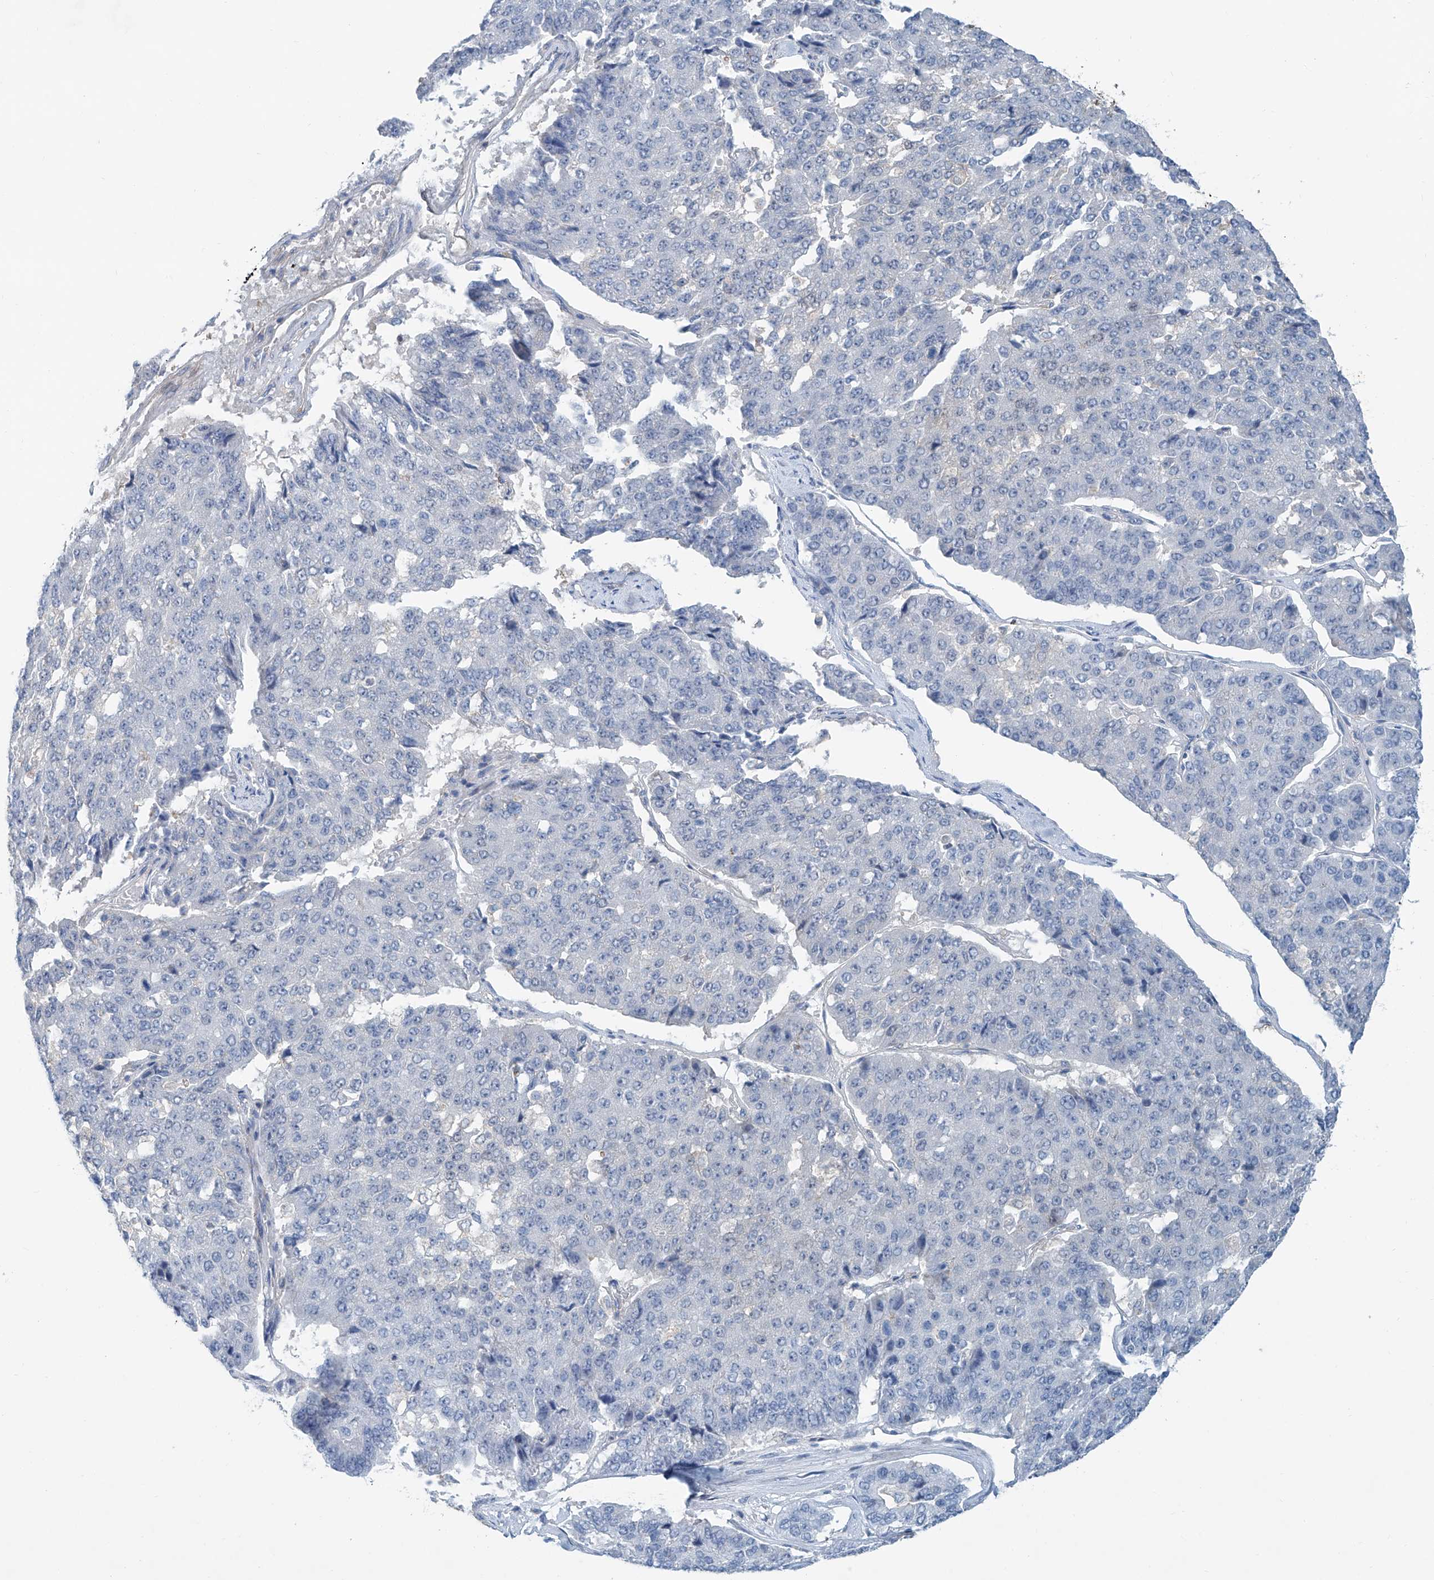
{"staining": {"intensity": "negative", "quantity": "none", "location": "none"}, "tissue": "pancreatic cancer", "cell_type": "Tumor cells", "image_type": "cancer", "snomed": [{"axis": "morphology", "description": "Adenocarcinoma, NOS"}, {"axis": "topography", "description": "Pancreas"}], "caption": "There is no significant staining in tumor cells of pancreatic adenocarcinoma. (DAB (3,3'-diaminobenzidine) IHC visualized using brightfield microscopy, high magnification).", "gene": "ANKRD34A", "patient": {"sex": "male", "age": 50}}